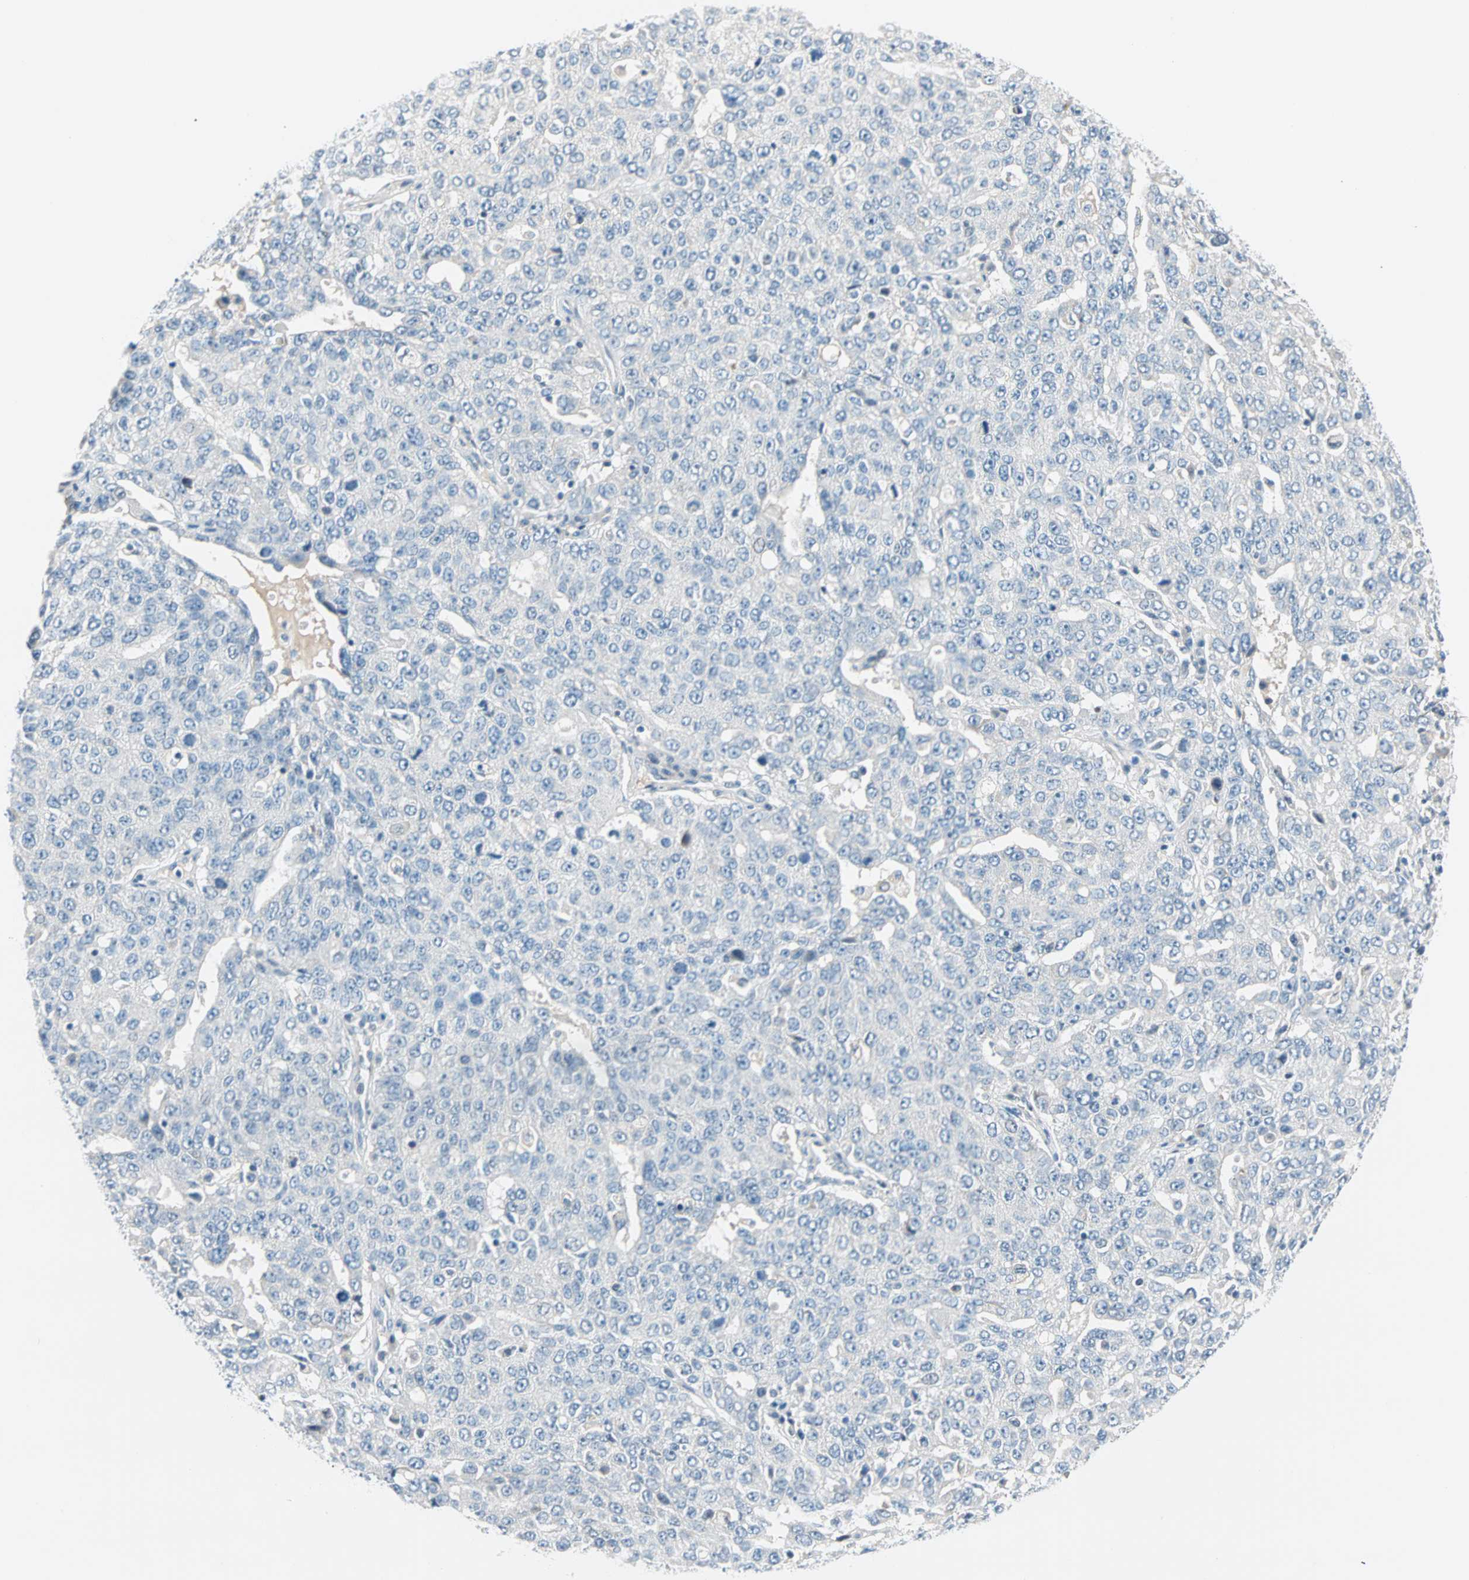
{"staining": {"intensity": "negative", "quantity": "none", "location": "none"}, "tissue": "ovarian cancer", "cell_type": "Tumor cells", "image_type": "cancer", "snomed": [{"axis": "morphology", "description": "Carcinoma, endometroid"}, {"axis": "topography", "description": "Ovary"}], "caption": "Immunohistochemistry image of human endometroid carcinoma (ovarian) stained for a protein (brown), which shows no staining in tumor cells.", "gene": "TMEM163", "patient": {"sex": "female", "age": 62}}